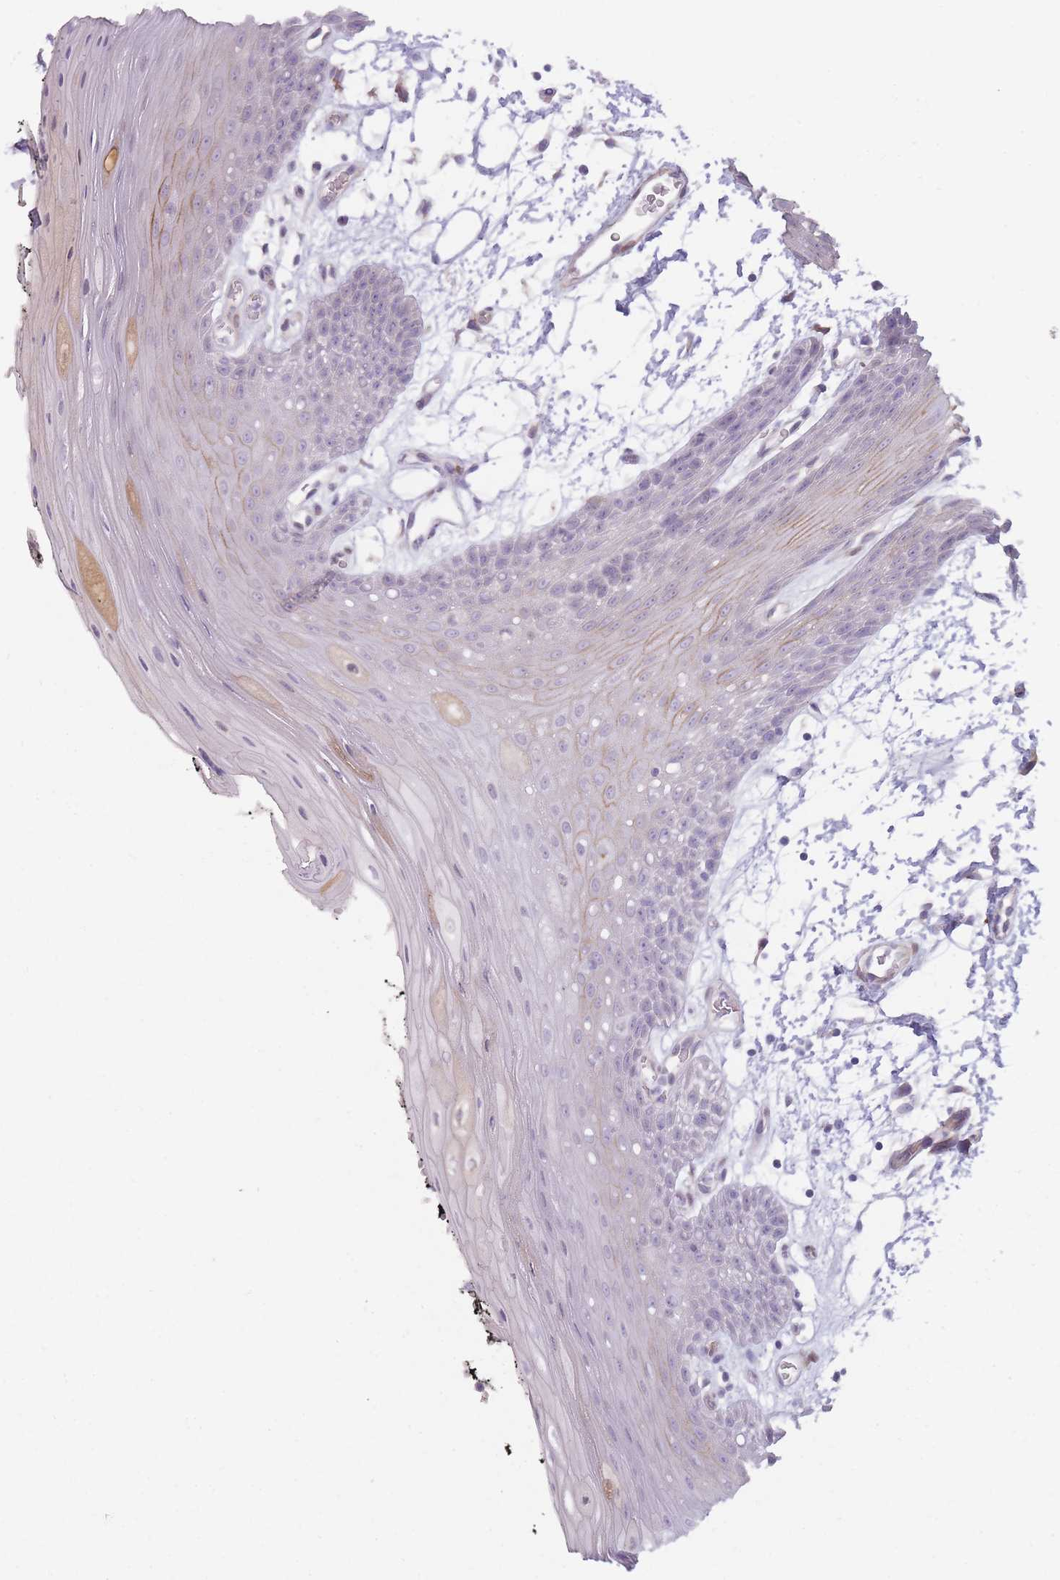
{"staining": {"intensity": "moderate", "quantity": "<25%", "location": "cytoplasmic/membranous"}, "tissue": "oral mucosa", "cell_type": "Squamous epithelial cells", "image_type": "normal", "snomed": [{"axis": "morphology", "description": "Normal tissue, NOS"}, {"axis": "topography", "description": "Oral tissue"}, {"axis": "topography", "description": "Tounge, NOS"}], "caption": "A histopathology image showing moderate cytoplasmic/membranous positivity in approximately <25% of squamous epithelial cells in benign oral mucosa, as visualized by brown immunohistochemical staining.", "gene": "PGRMC2", "patient": {"sex": "female", "age": 59}}